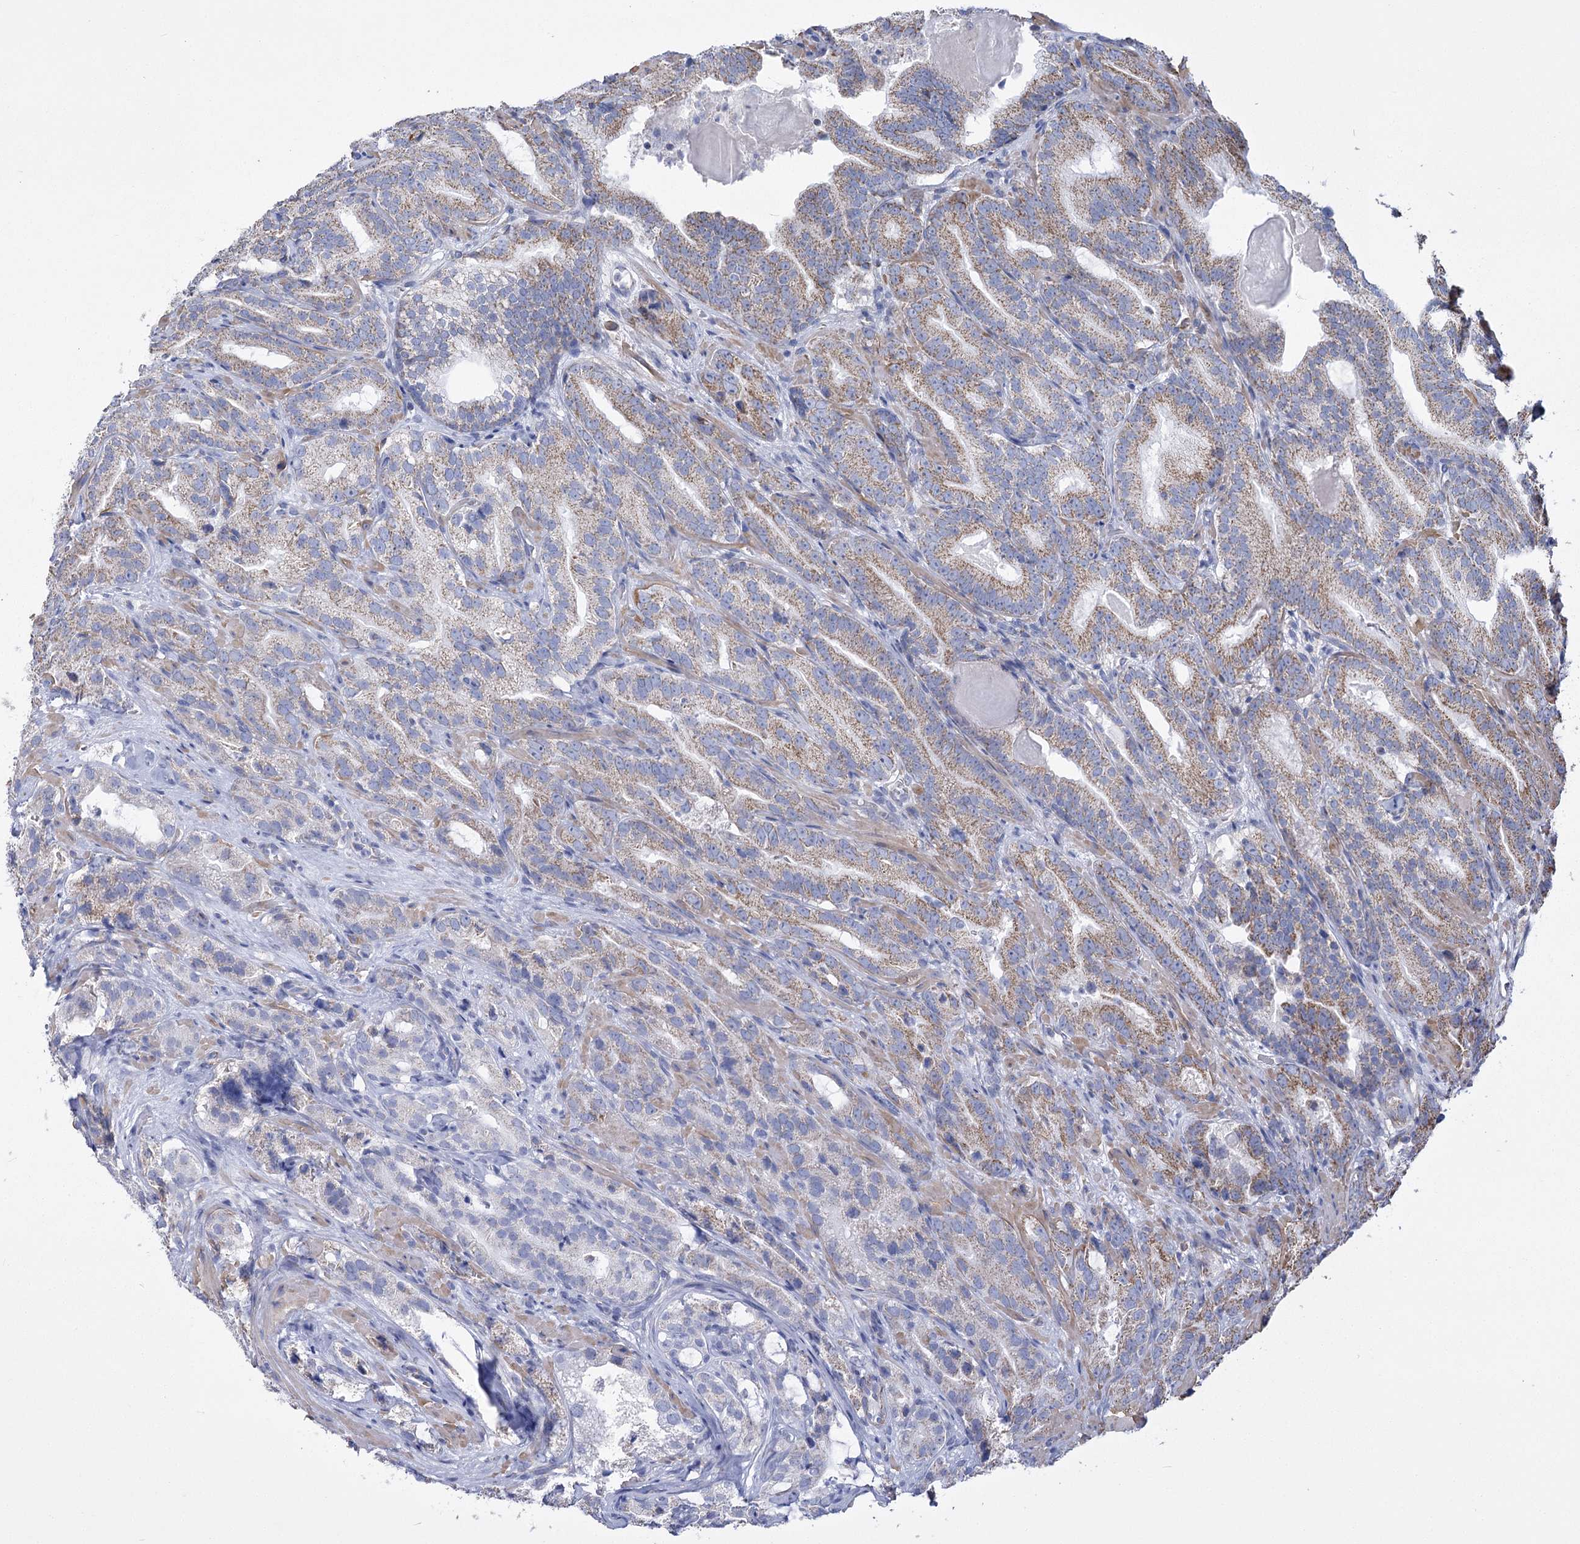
{"staining": {"intensity": "moderate", "quantity": ">75%", "location": "cytoplasmic/membranous"}, "tissue": "prostate cancer", "cell_type": "Tumor cells", "image_type": "cancer", "snomed": [{"axis": "morphology", "description": "Adenocarcinoma, High grade"}, {"axis": "topography", "description": "Prostate"}], "caption": "Prostate cancer stained with a brown dye demonstrates moderate cytoplasmic/membranous positive staining in about >75% of tumor cells.", "gene": "PDHB", "patient": {"sex": "male", "age": 57}}